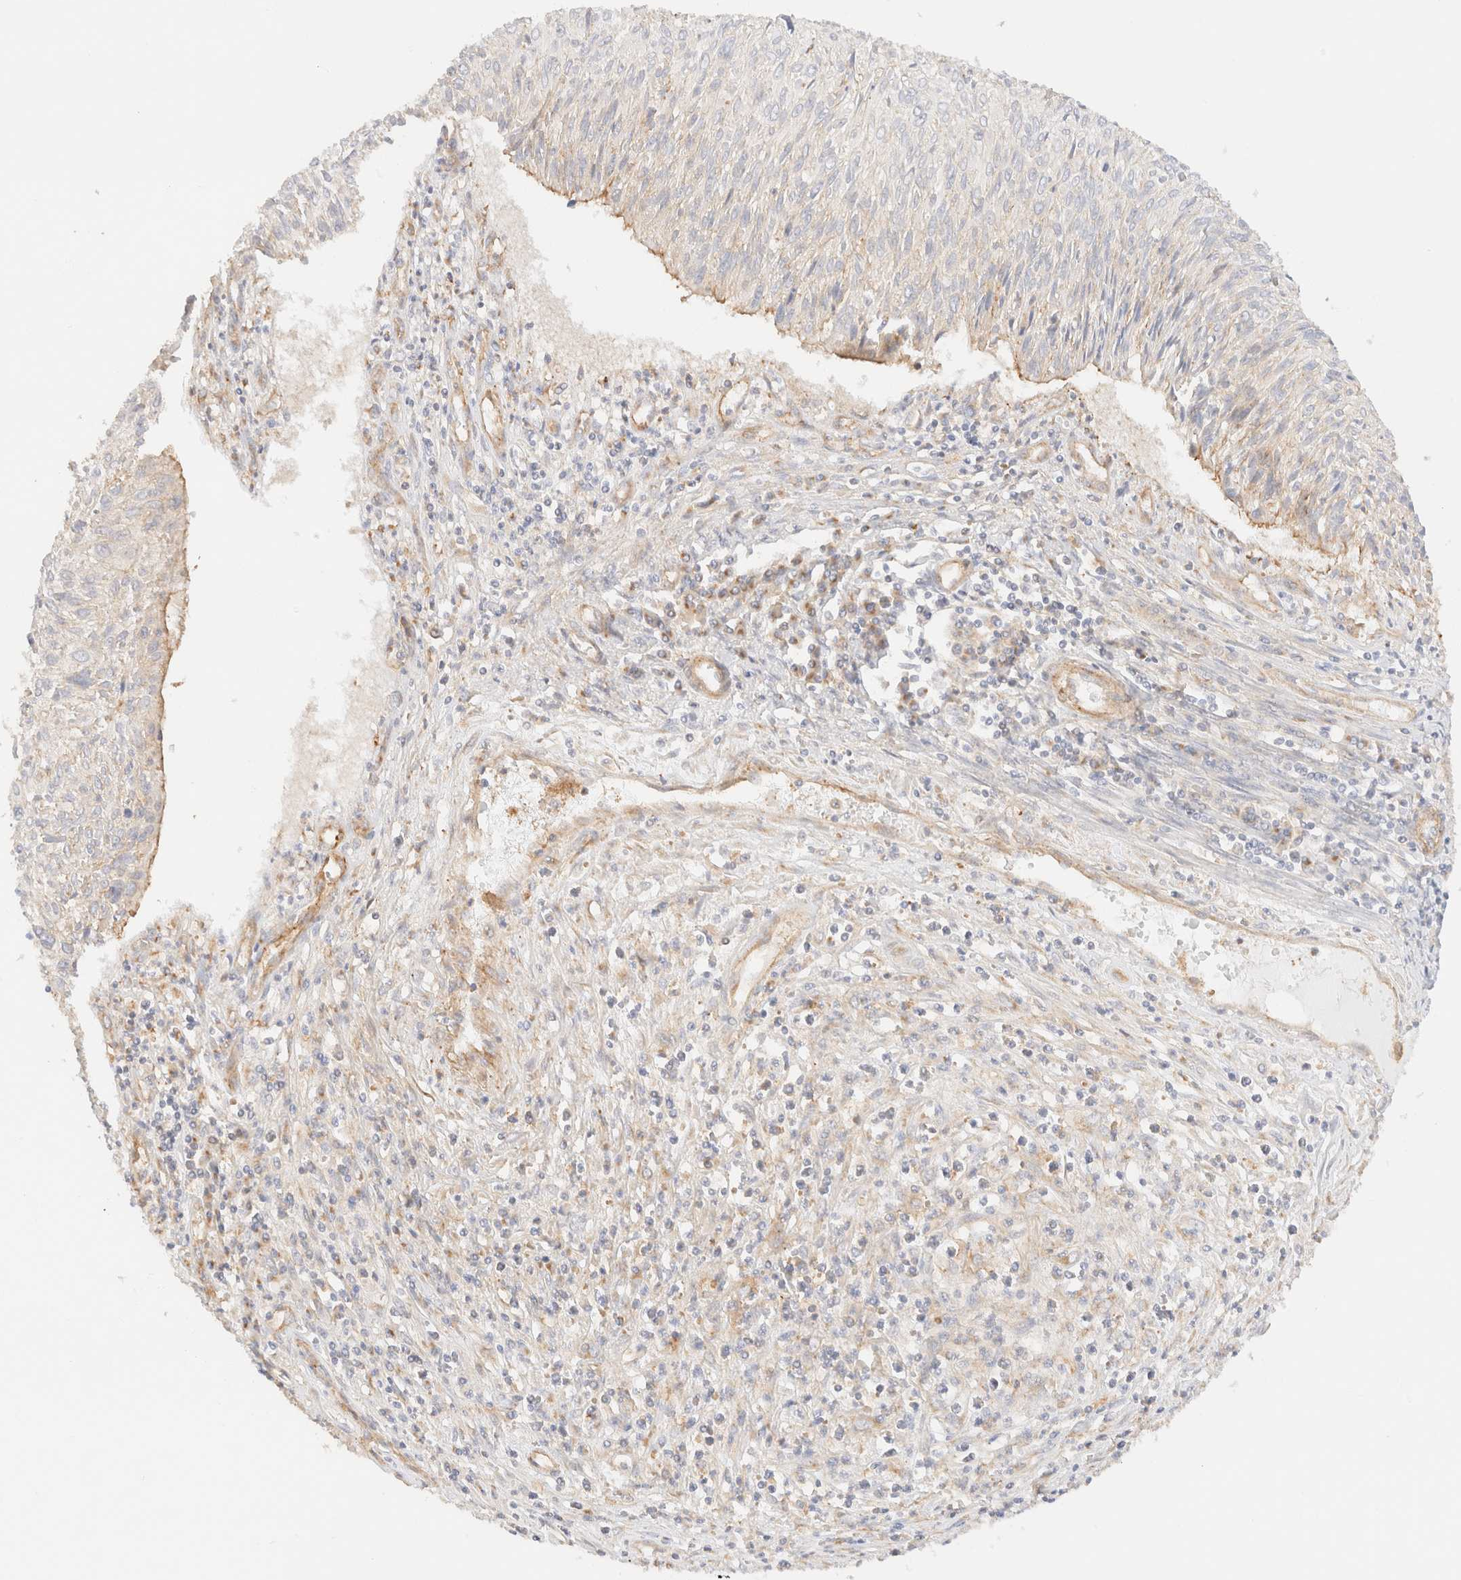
{"staining": {"intensity": "negative", "quantity": "none", "location": "none"}, "tissue": "cervical cancer", "cell_type": "Tumor cells", "image_type": "cancer", "snomed": [{"axis": "morphology", "description": "Squamous cell carcinoma, NOS"}, {"axis": "topography", "description": "Cervix"}], "caption": "Immunohistochemistry of cervical cancer (squamous cell carcinoma) exhibits no staining in tumor cells.", "gene": "MYO10", "patient": {"sex": "female", "age": 51}}